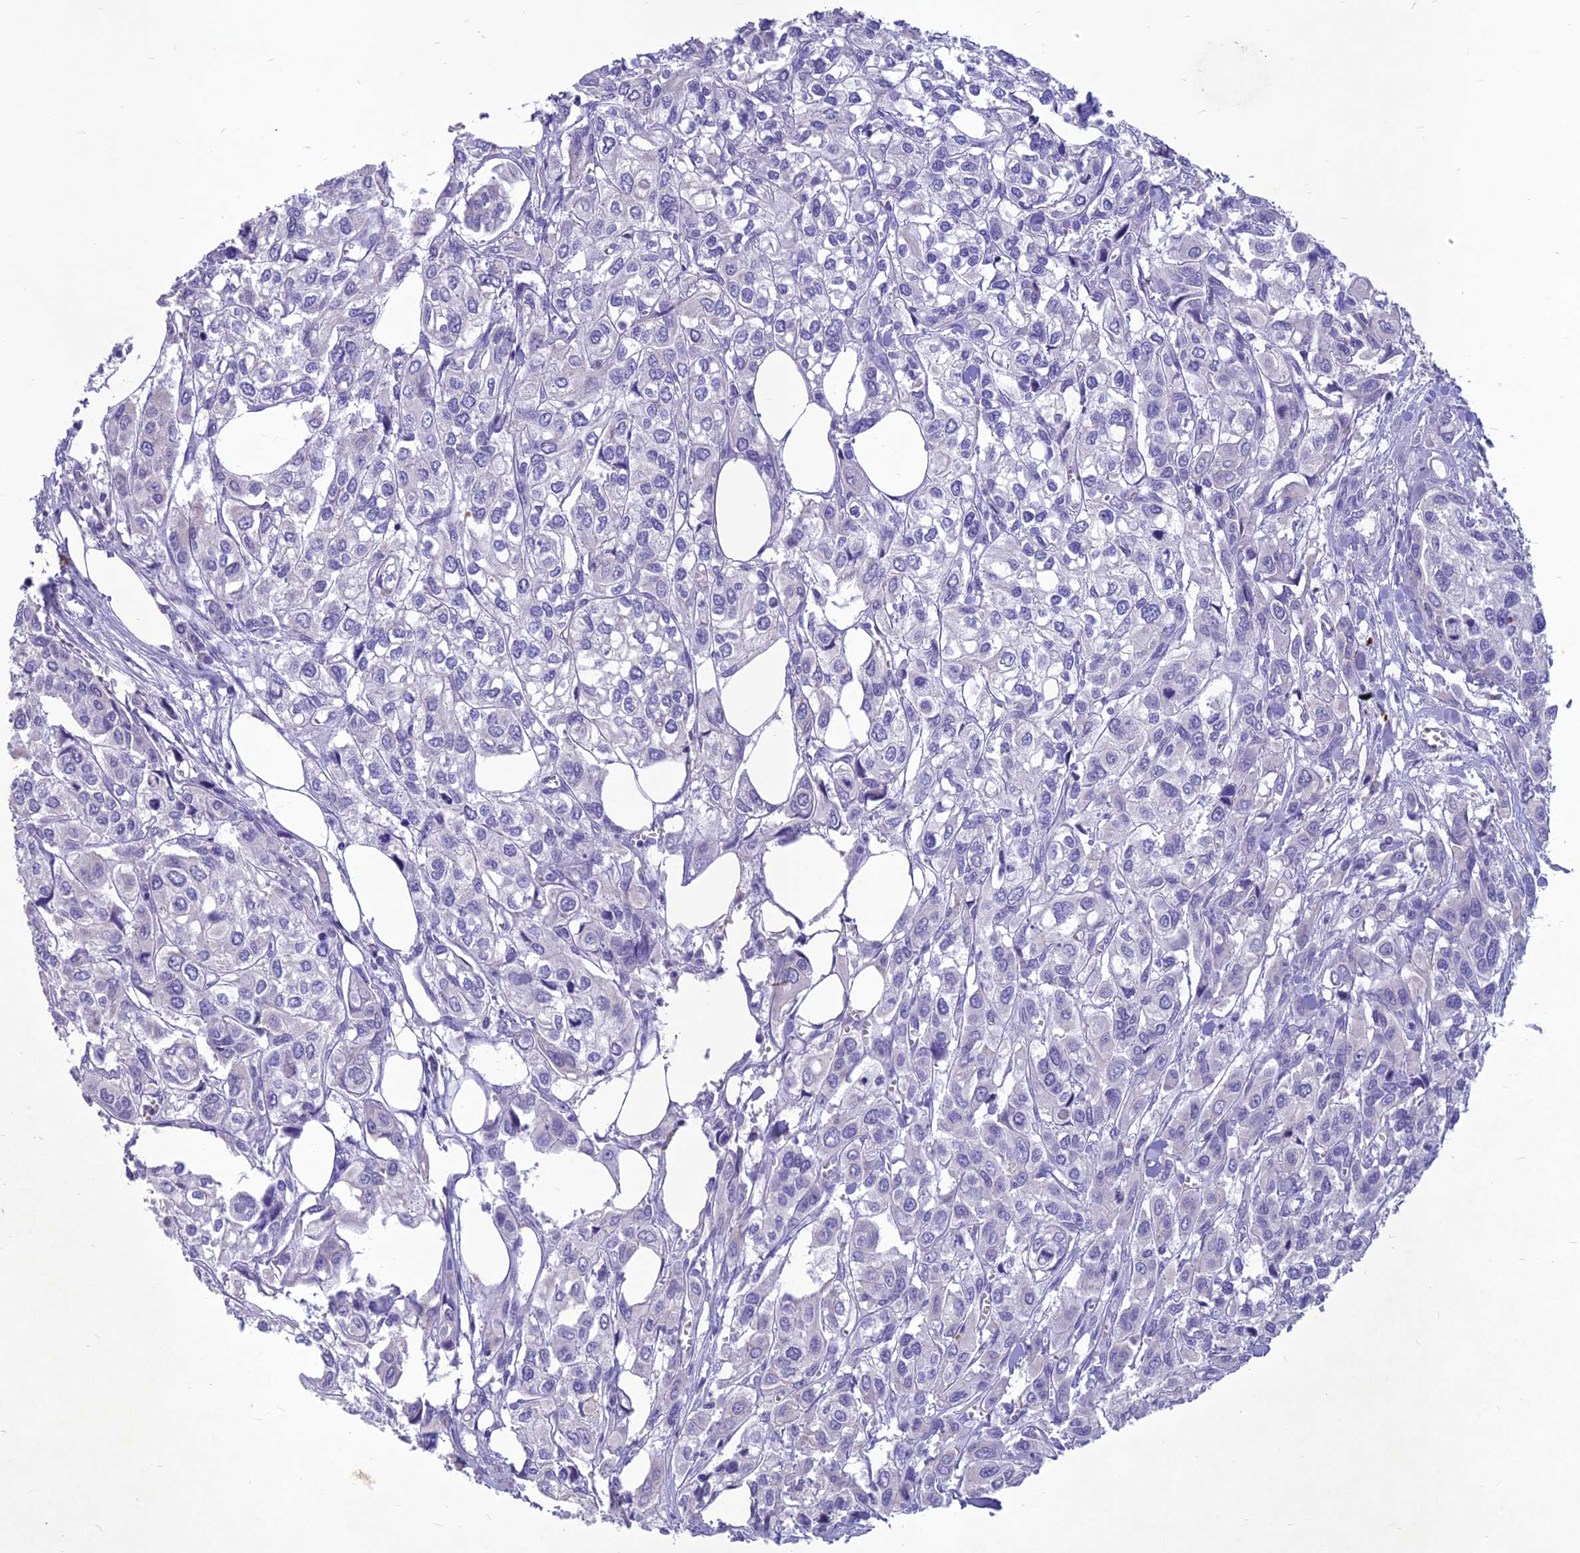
{"staining": {"intensity": "negative", "quantity": "none", "location": "none"}, "tissue": "urothelial cancer", "cell_type": "Tumor cells", "image_type": "cancer", "snomed": [{"axis": "morphology", "description": "Urothelial carcinoma, High grade"}, {"axis": "topography", "description": "Urinary bladder"}], "caption": "IHC of urothelial carcinoma (high-grade) demonstrates no expression in tumor cells.", "gene": "IFT172", "patient": {"sex": "male", "age": 67}}